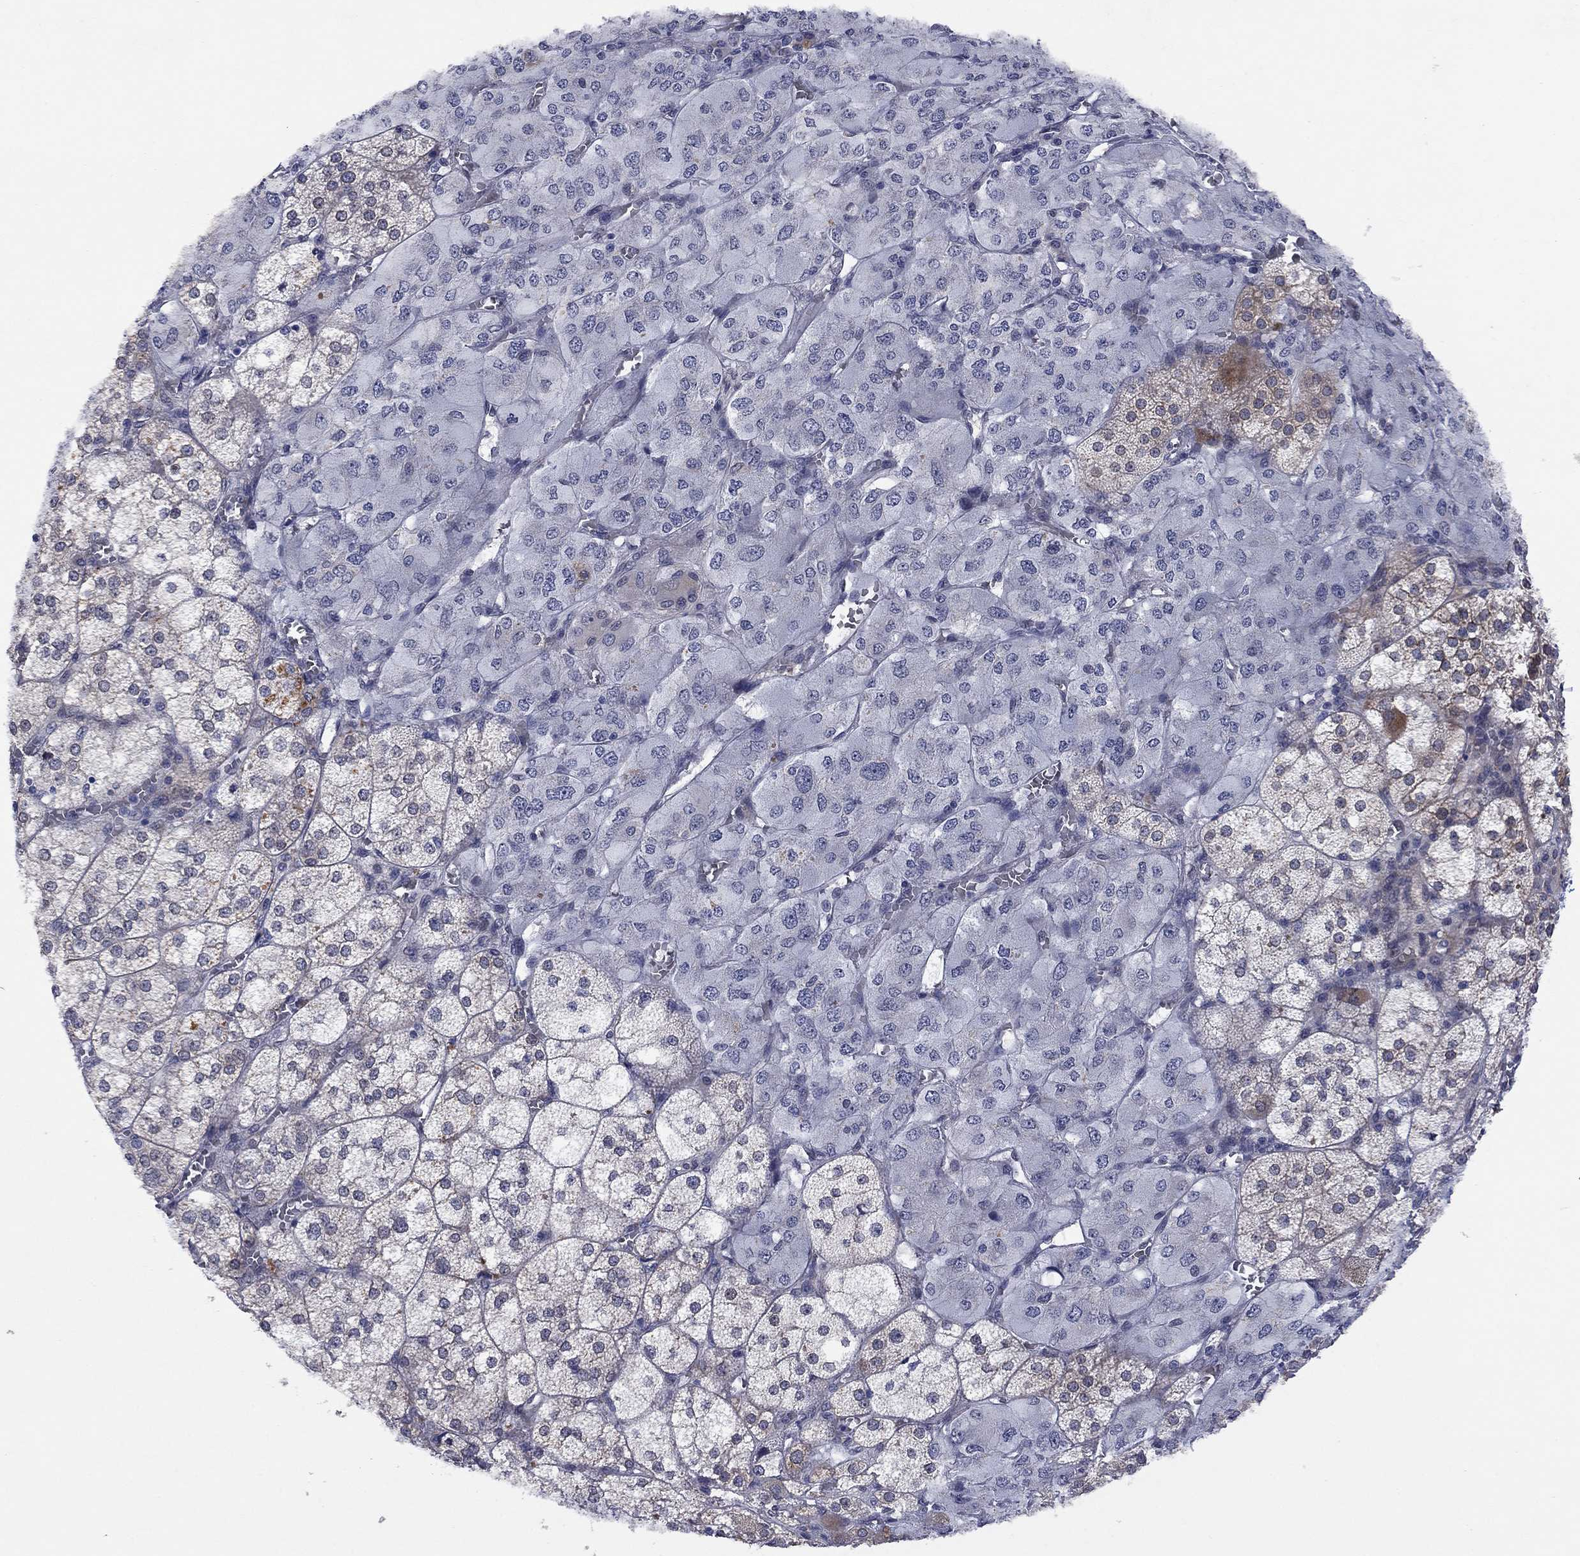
{"staining": {"intensity": "strong", "quantity": "<25%", "location": "cytoplasmic/membranous"}, "tissue": "adrenal gland", "cell_type": "Glandular cells", "image_type": "normal", "snomed": [{"axis": "morphology", "description": "Normal tissue, NOS"}, {"axis": "topography", "description": "Adrenal gland"}], "caption": "Adrenal gland was stained to show a protein in brown. There is medium levels of strong cytoplasmic/membranous positivity in about <25% of glandular cells.", "gene": "EMC9", "patient": {"sex": "female", "age": 60}}